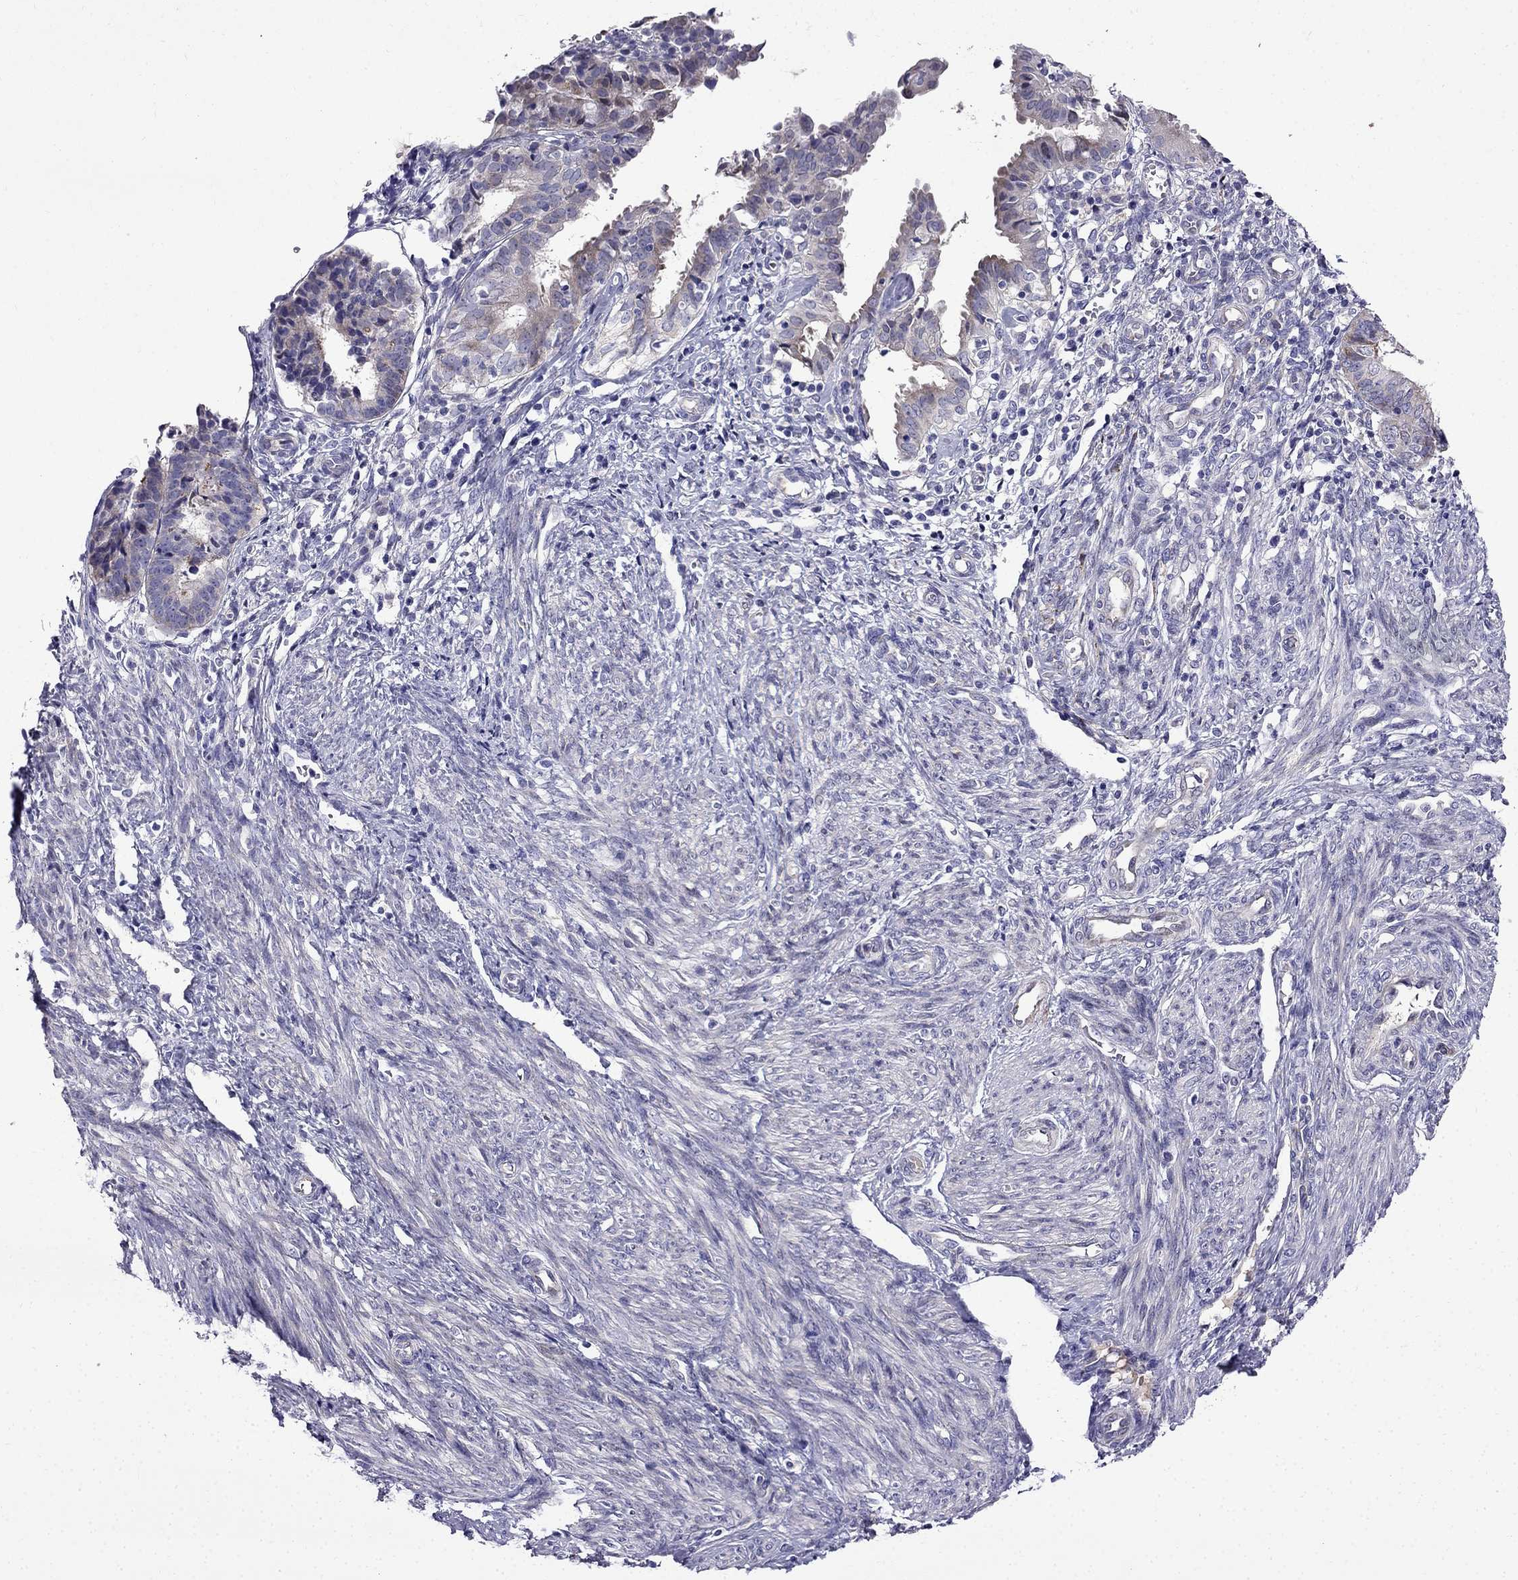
{"staining": {"intensity": "weak", "quantity": "<25%", "location": "cytoplasmic/membranous"}, "tissue": "endometrial cancer", "cell_type": "Tumor cells", "image_type": "cancer", "snomed": [{"axis": "morphology", "description": "Adenocarcinoma, NOS"}, {"axis": "topography", "description": "Endometrium"}], "caption": "A histopathology image of human endometrial adenocarcinoma is negative for staining in tumor cells. (Brightfield microscopy of DAB IHC at high magnification).", "gene": "PI16", "patient": {"sex": "female", "age": 68}}